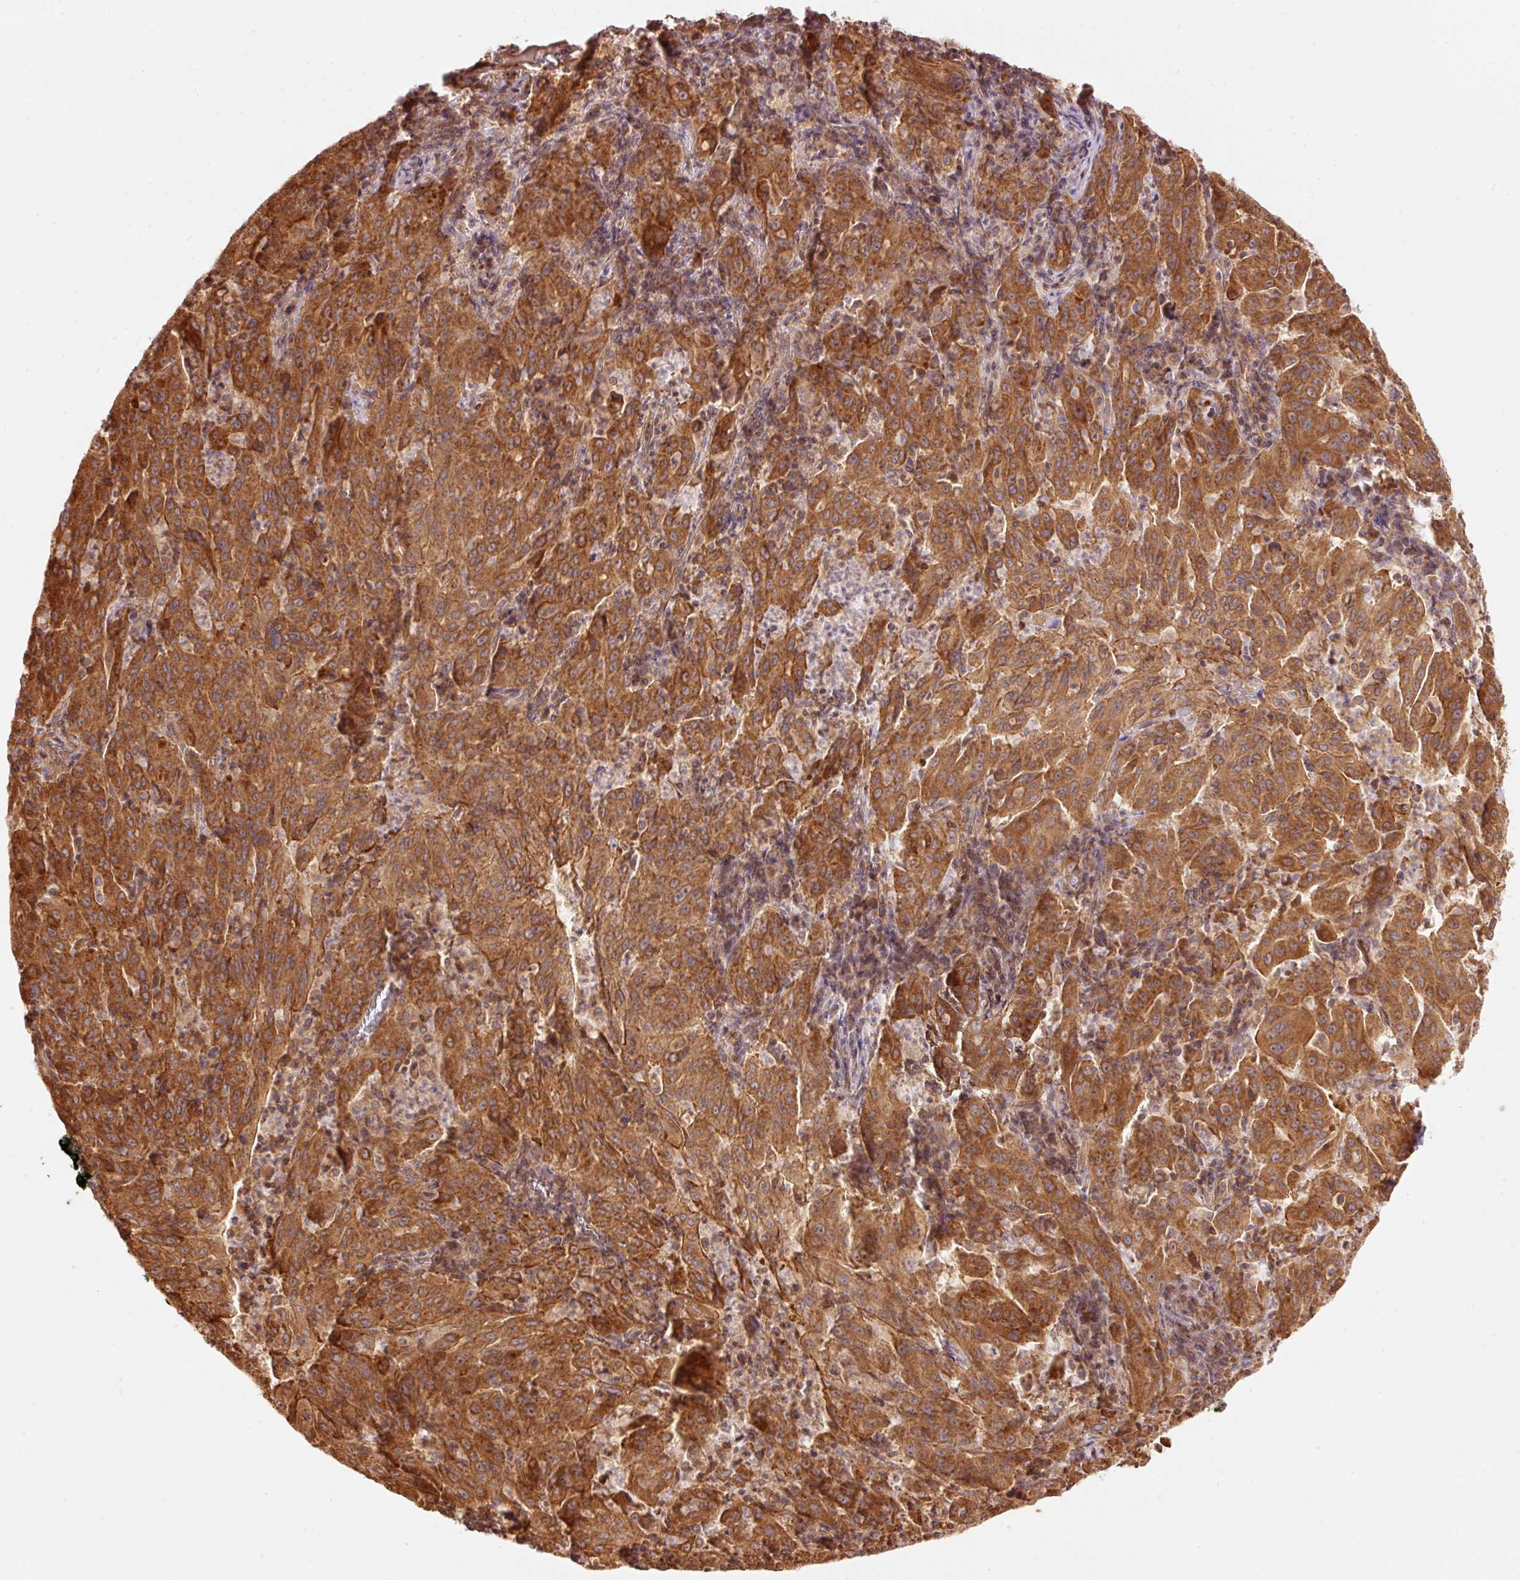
{"staining": {"intensity": "moderate", "quantity": ">75%", "location": "cytoplasmic/membranous"}, "tissue": "pancreatic cancer", "cell_type": "Tumor cells", "image_type": "cancer", "snomed": [{"axis": "morphology", "description": "Adenocarcinoma, NOS"}, {"axis": "topography", "description": "Pancreas"}], "caption": "DAB immunohistochemical staining of human pancreatic adenocarcinoma reveals moderate cytoplasmic/membranous protein expression in about >75% of tumor cells.", "gene": "ADCY4", "patient": {"sex": "male", "age": 63}}